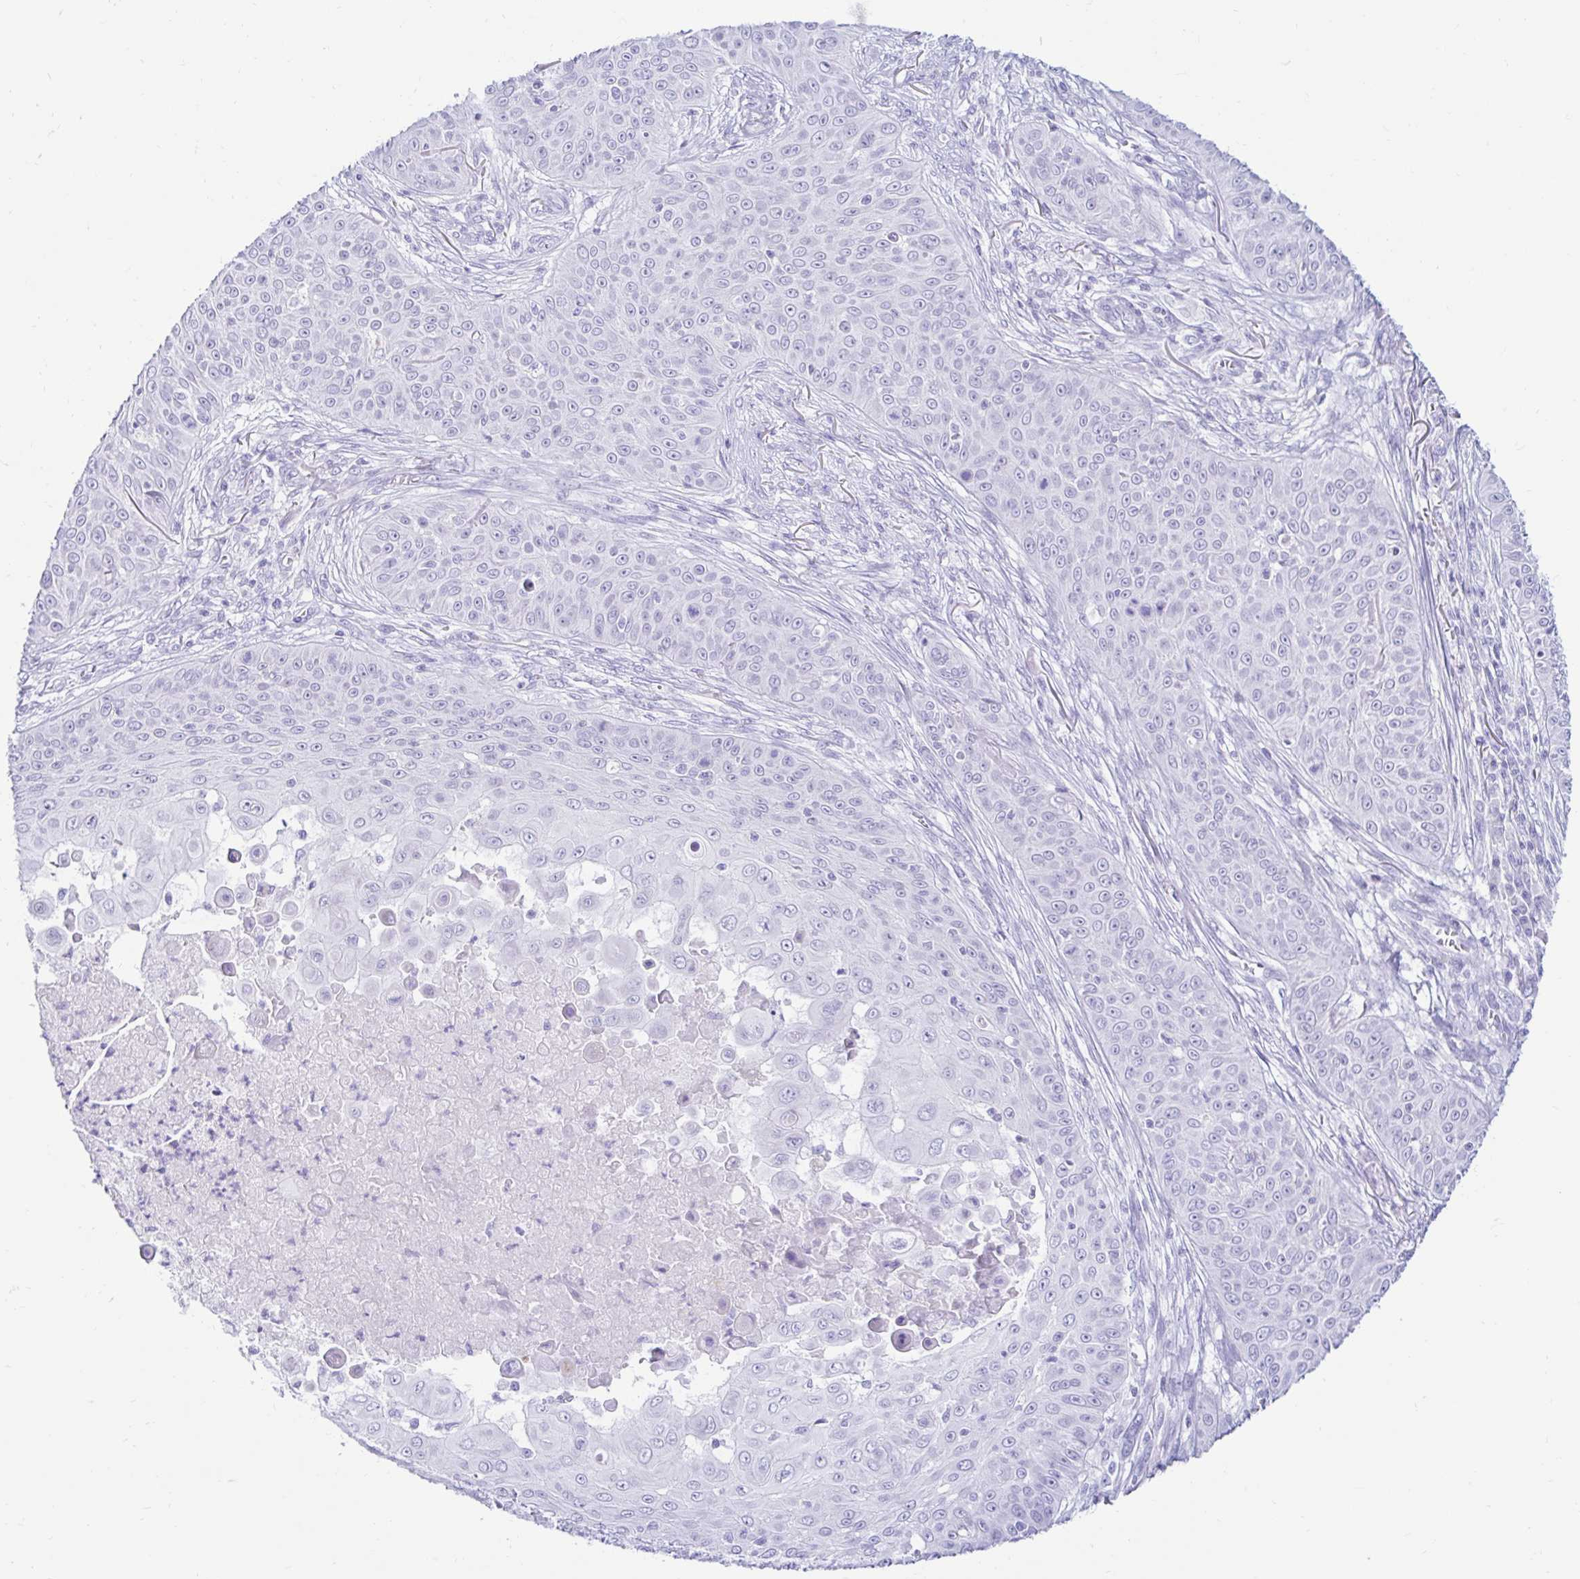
{"staining": {"intensity": "negative", "quantity": "none", "location": "none"}, "tissue": "skin cancer", "cell_type": "Tumor cells", "image_type": "cancer", "snomed": [{"axis": "morphology", "description": "Squamous cell carcinoma, NOS"}, {"axis": "topography", "description": "Skin"}], "caption": "Micrograph shows no protein expression in tumor cells of skin cancer tissue.", "gene": "BEST1", "patient": {"sex": "male", "age": 82}}